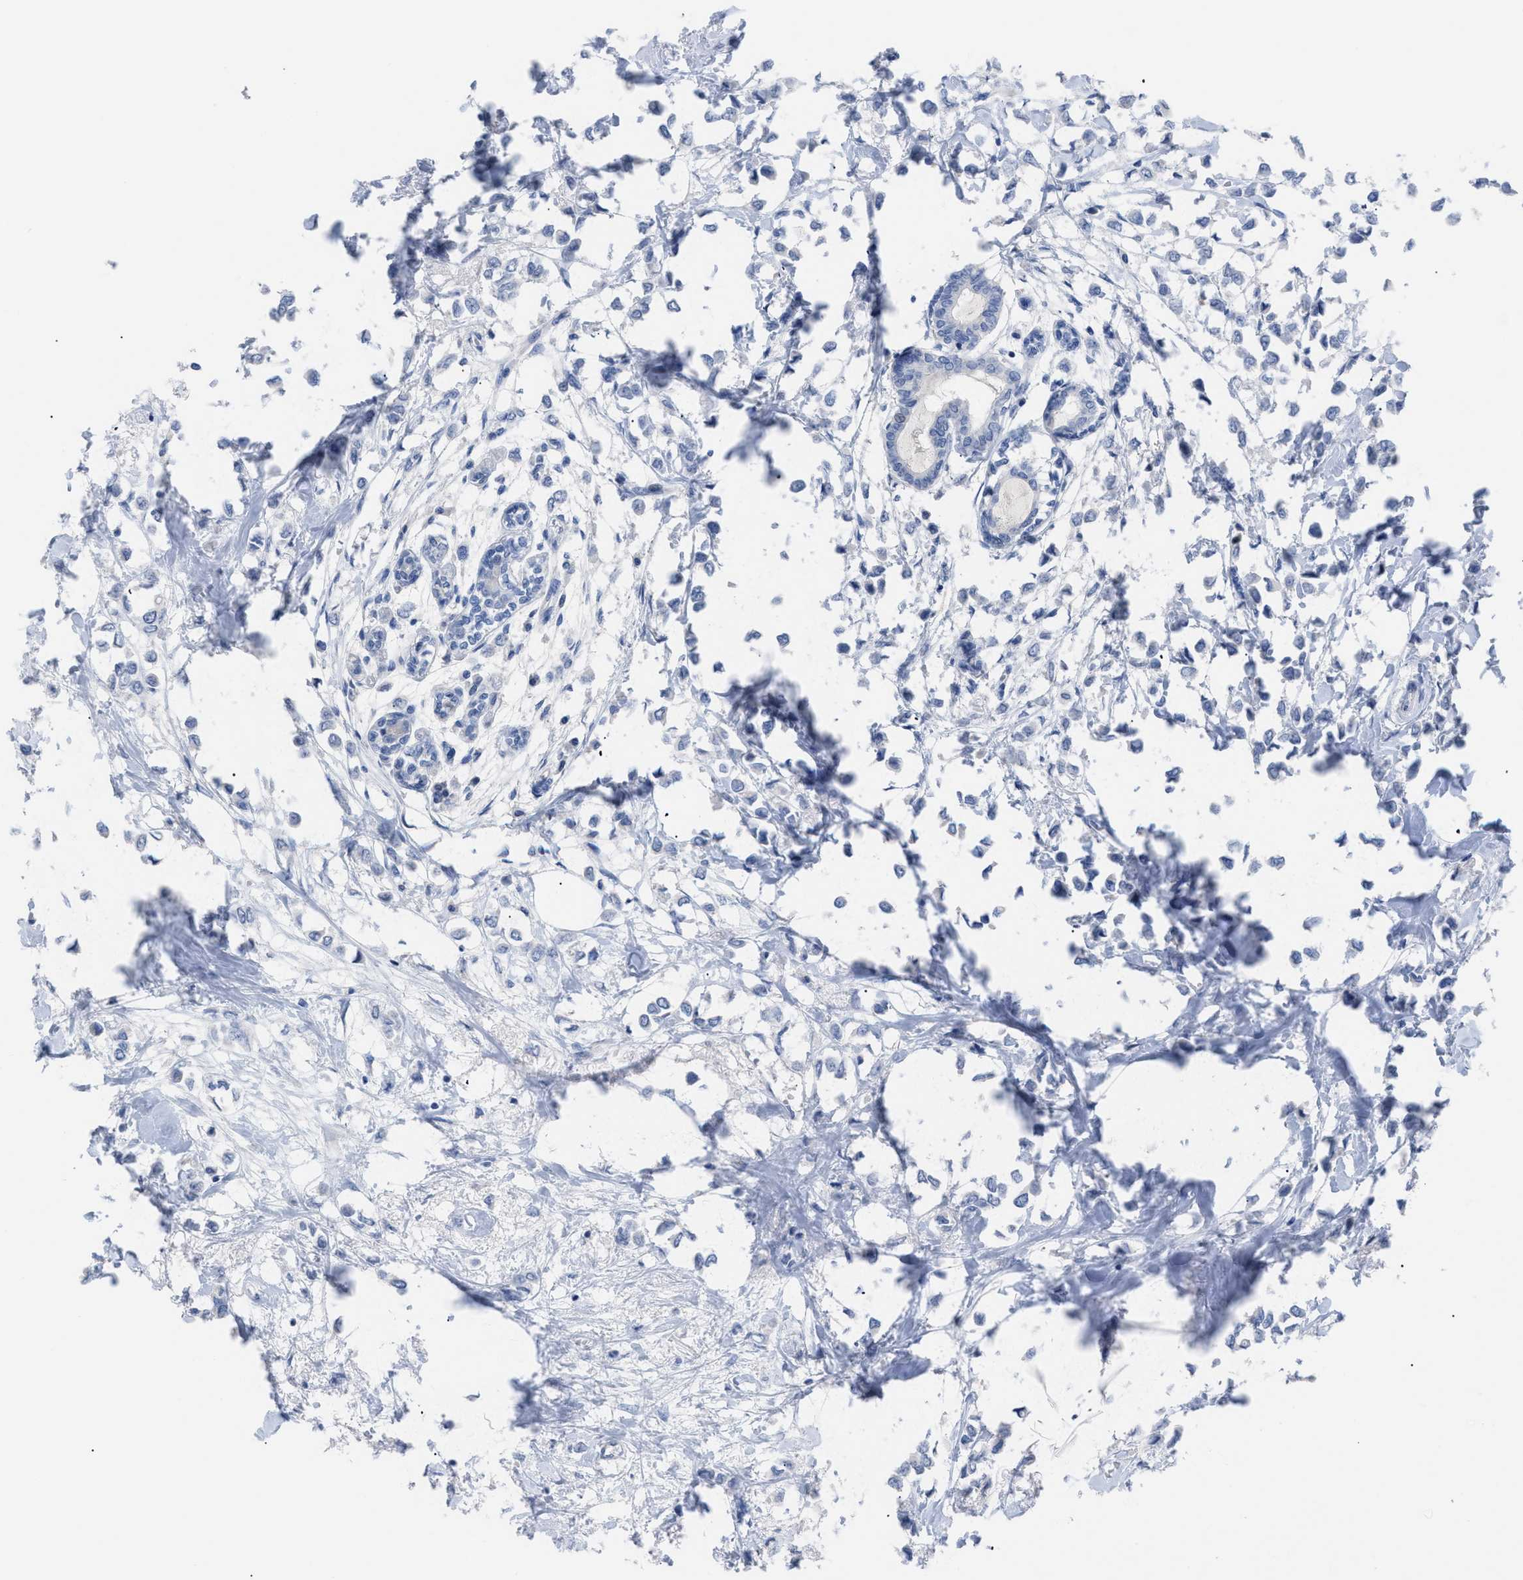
{"staining": {"intensity": "negative", "quantity": "none", "location": "none"}, "tissue": "breast cancer", "cell_type": "Tumor cells", "image_type": "cancer", "snomed": [{"axis": "morphology", "description": "Lobular carcinoma"}, {"axis": "topography", "description": "Breast"}], "caption": "This is an IHC micrograph of human breast cancer (lobular carcinoma). There is no positivity in tumor cells.", "gene": "CAV3", "patient": {"sex": "female", "age": 51}}